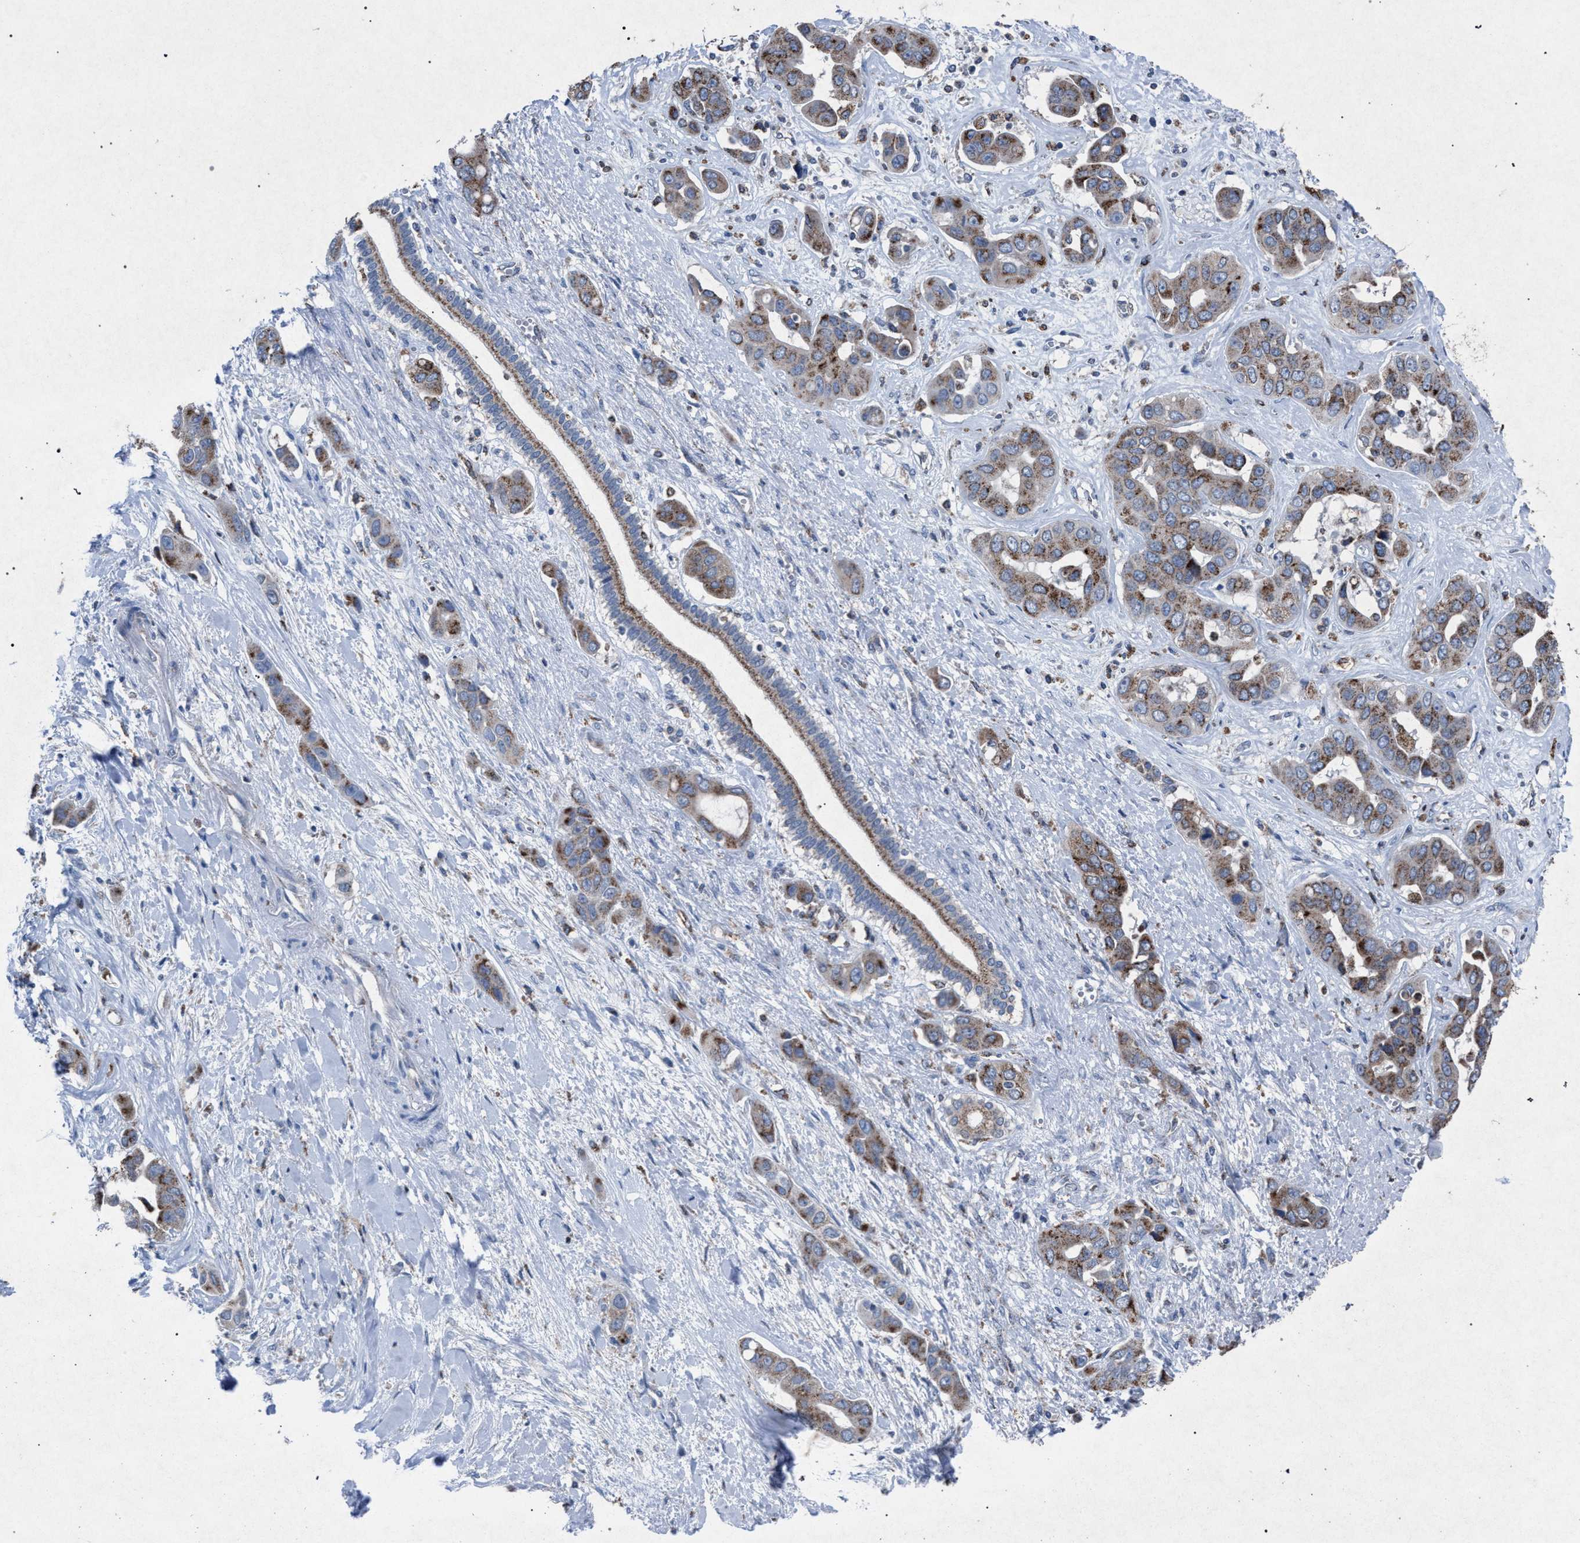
{"staining": {"intensity": "moderate", "quantity": ">75%", "location": "cytoplasmic/membranous"}, "tissue": "liver cancer", "cell_type": "Tumor cells", "image_type": "cancer", "snomed": [{"axis": "morphology", "description": "Cholangiocarcinoma"}, {"axis": "topography", "description": "Liver"}], "caption": "The histopathology image demonstrates immunohistochemical staining of liver cancer. There is moderate cytoplasmic/membranous staining is identified in about >75% of tumor cells. The protein is shown in brown color, while the nuclei are stained blue.", "gene": "HSD17B4", "patient": {"sex": "female", "age": 52}}